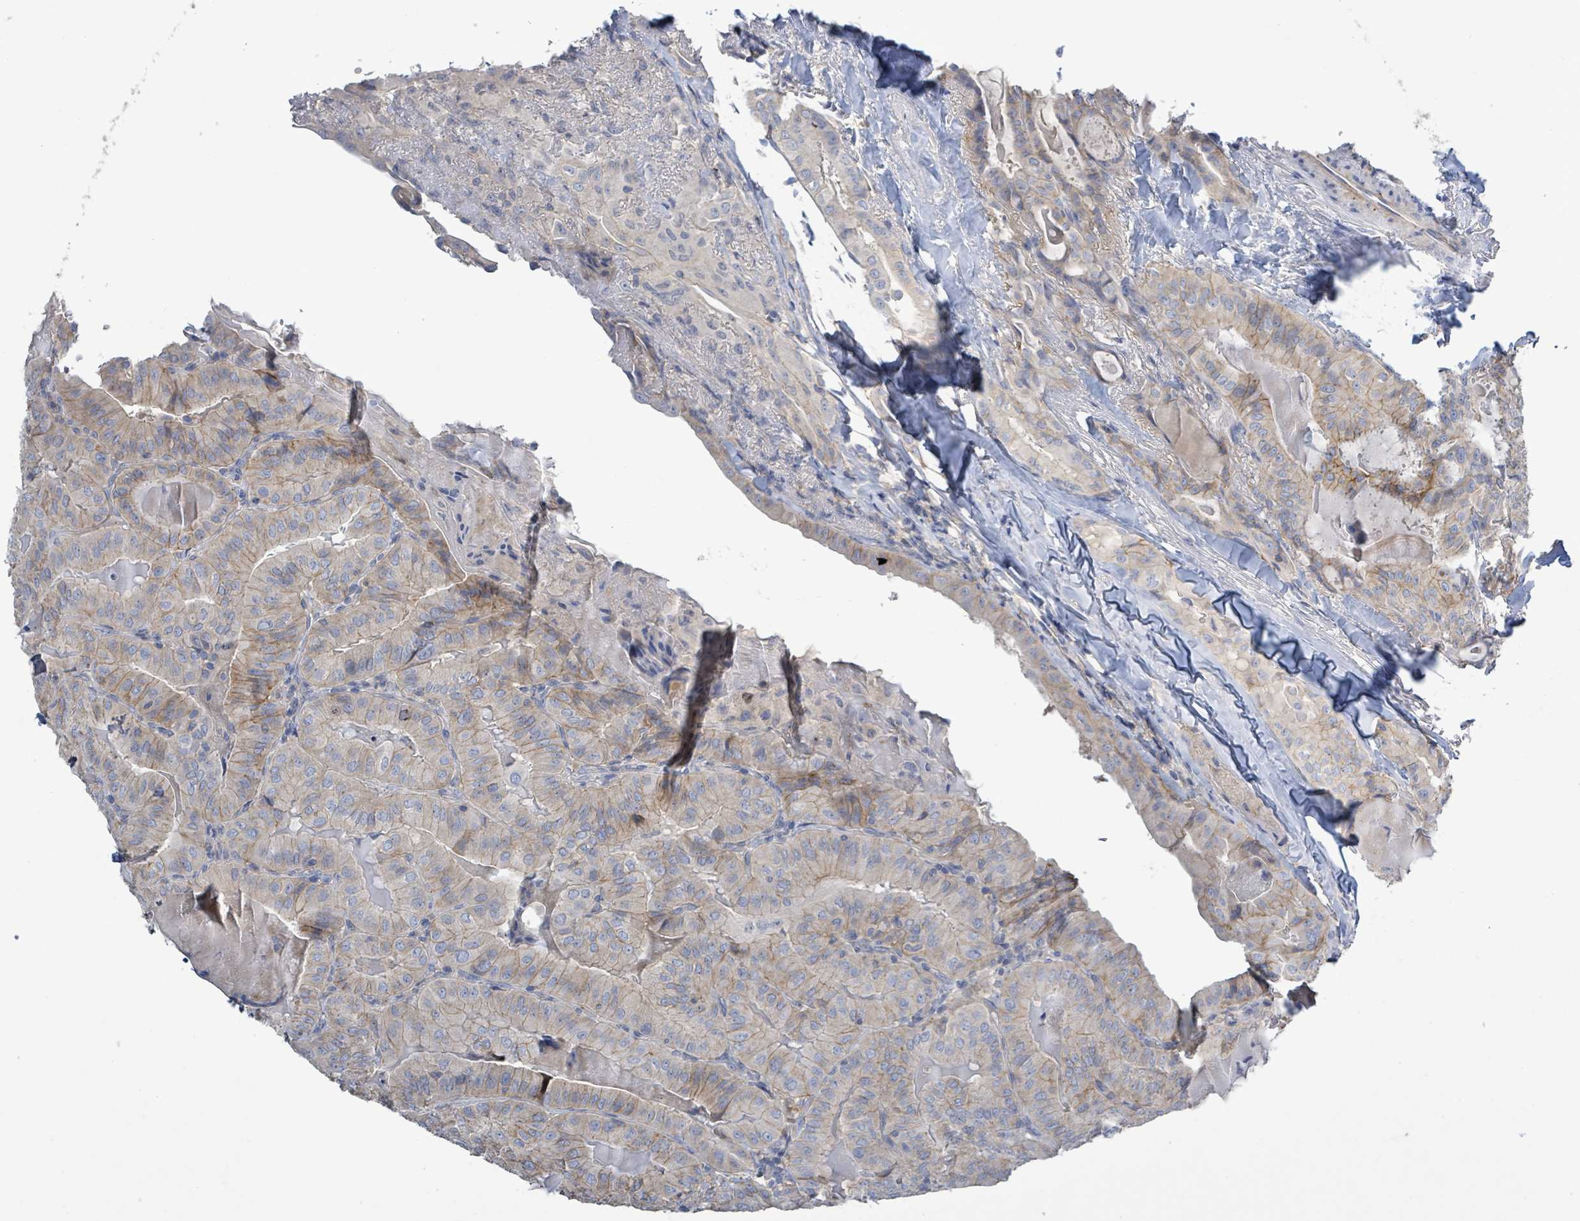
{"staining": {"intensity": "moderate", "quantity": "25%-75%", "location": "cytoplasmic/membranous"}, "tissue": "thyroid cancer", "cell_type": "Tumor cells", "image_type": "cancer", "snomed": [{"axis": "morphology", "description": "Papillary adenocarcinoma, NOS"}, {"axis": "topography", "description": "Thyroid gland"}], "caption": "Immunohistochemistry (IHC) image of neoplastic tissue: human thyroid cancer stained using immunohistochemistry reveals medium levels of moderate protein expression localized specifically in the cytoplasmic/membranous of tumor cells, appearing as a cytoplasmic/membranous brown color.", "gene": "KRAS", "patient": {"sex": "female", "age": 68}}